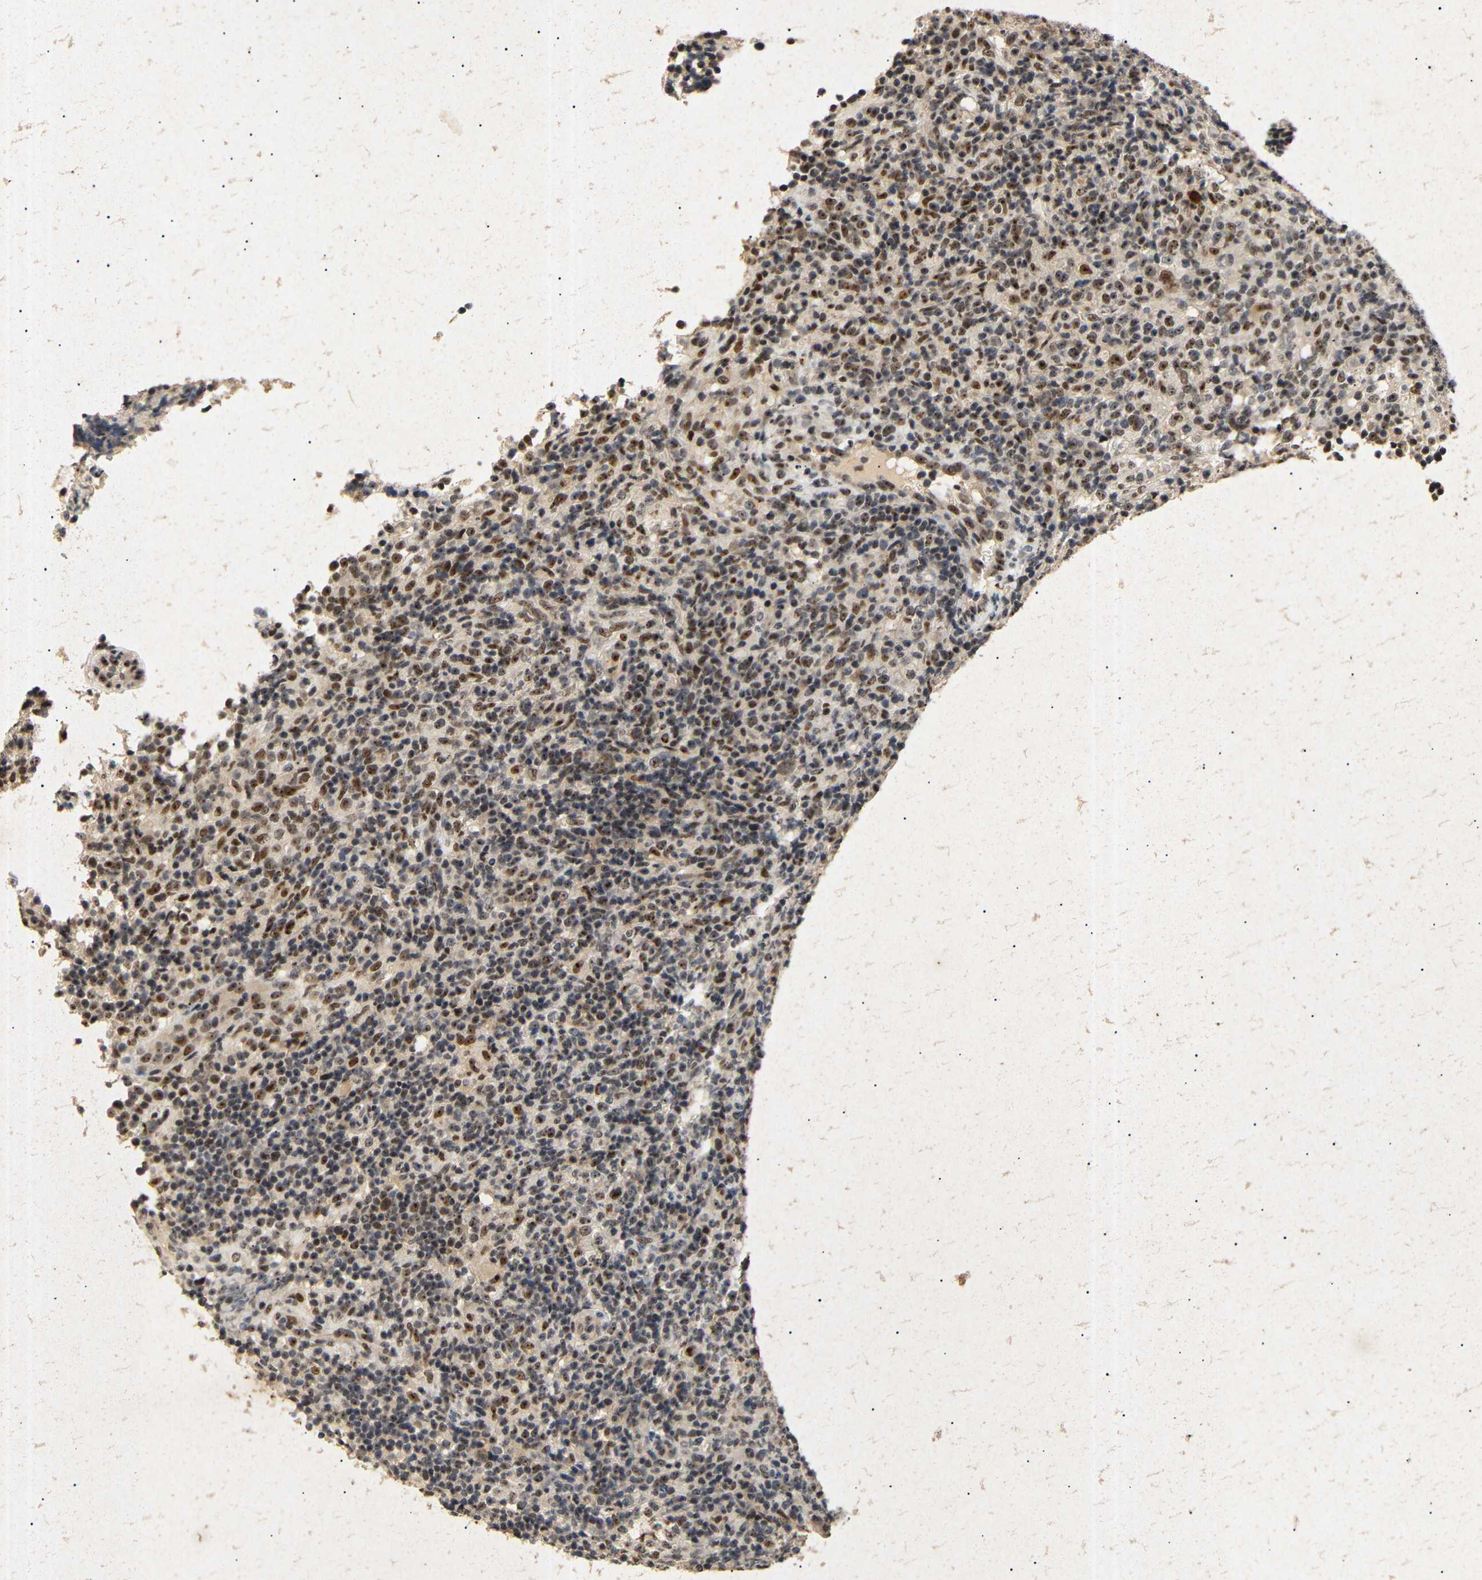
{"staining": {"intensity": "strong", "quantity": ">75%", "location": "nuclear"}, "tissue": "lymphoma", "cell_type": "Tumor cells", "image_type": "cancer", "snomed": [{"axis": "morphology", "description": "Malignant lymphoma, non-Hodgkin's type, High grade"}, {"axis": "topography", "description": "Lymph node"}], "caption": "This is a histology image of immunohistochemistry (IHC) staining of lymphoma, which shows strong positivity in the nuclear of tumor cells.", "gene": "PARN", "patient": {"sex": "female", "age": 76}}